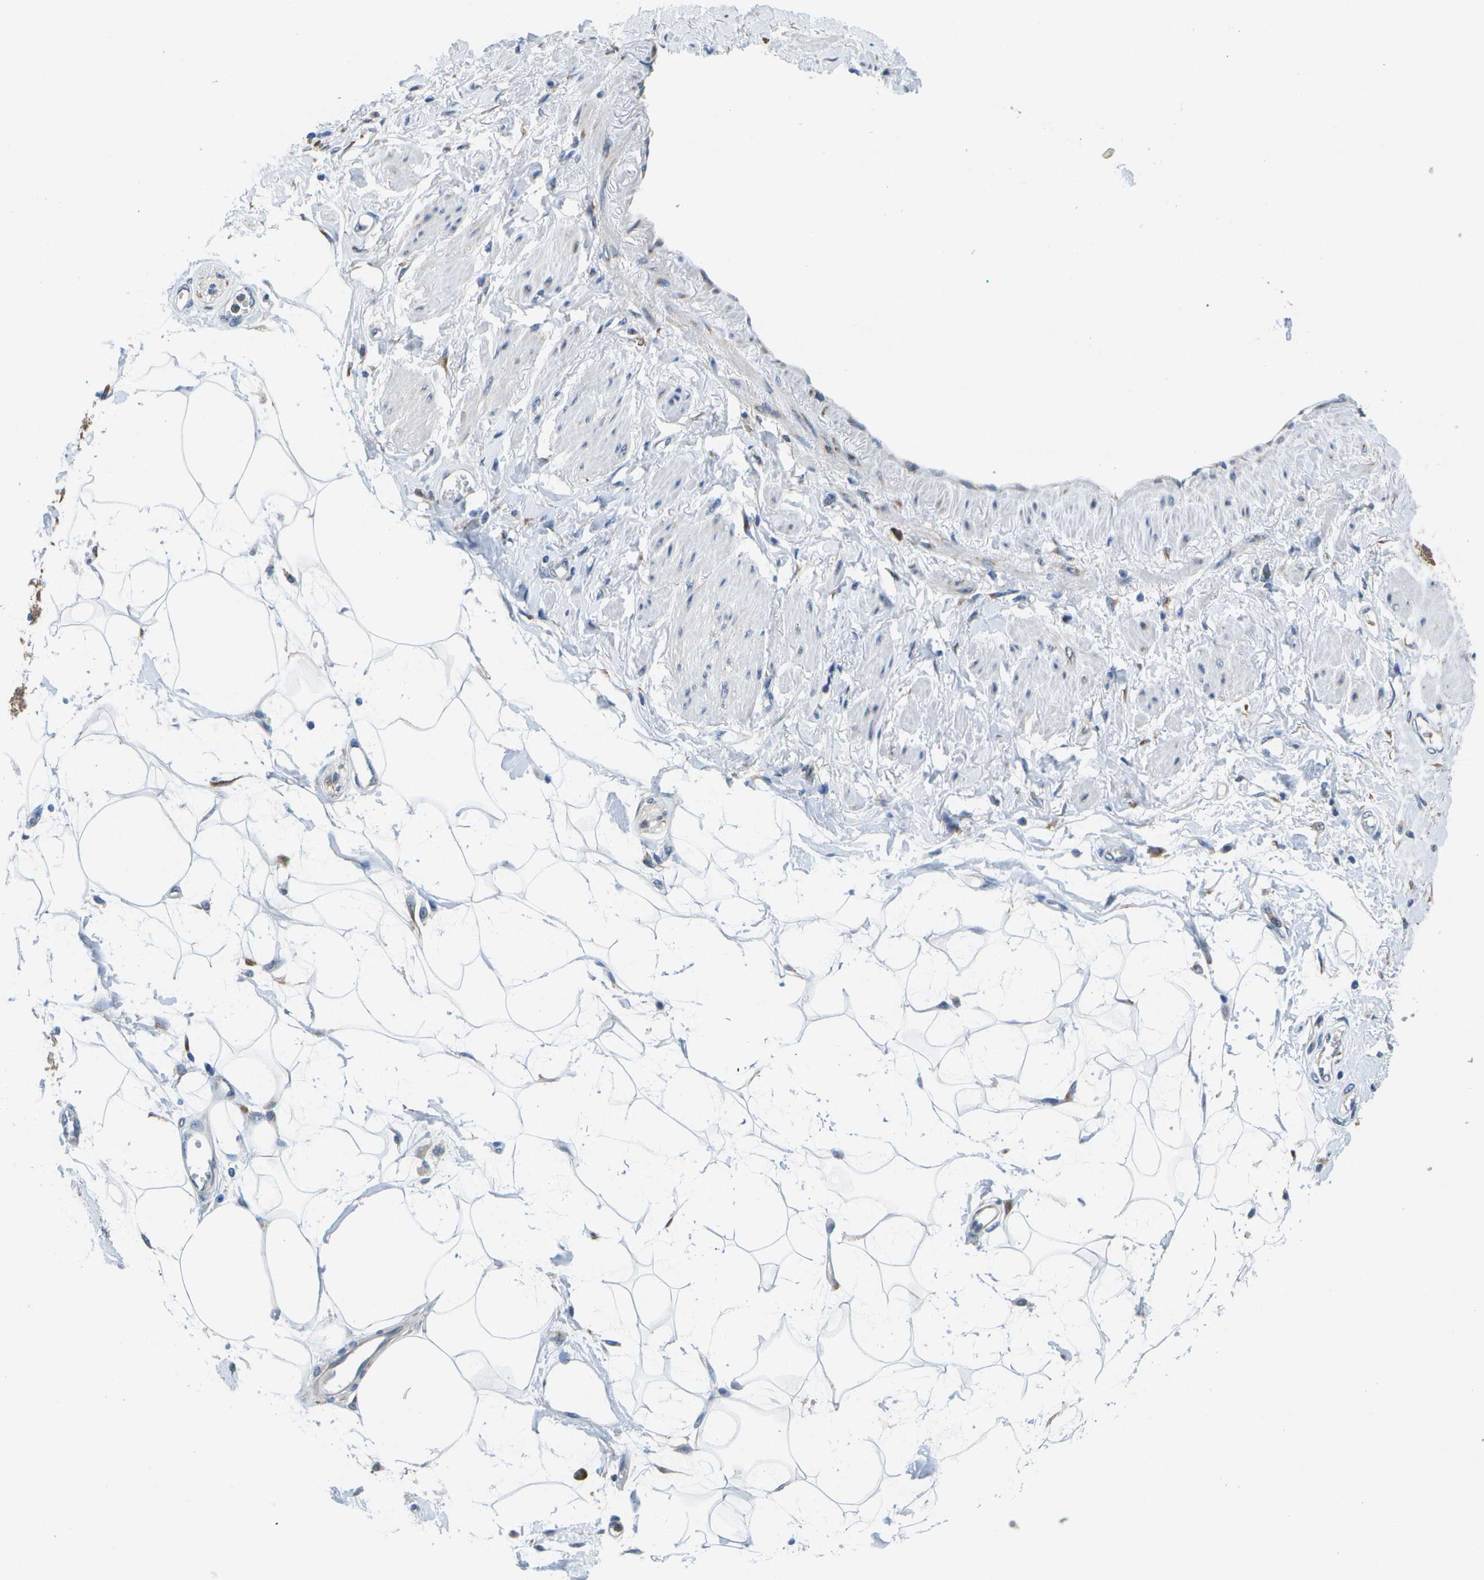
{"staining": {"intensity": "negative", "quantity": "none", "location": "none"}, "tissue": "adipose tissue", "cell_type": "Adipocytes", "image_type": "normal", "snomed": [{"axis": "morphology", "description": "Normal tissue, NOS"}, {"axis": "morphology", "description": "Adenocarcinoma, NOS"}, {"axis": "topography", "description": "Duodenum"}, {"axis": "topography", "description": "Peripheral nerve tissue"}], "caption": "Human adipose tissue stained for a protein using IHC reveals no expression in adipocytes.", "gene": "DSE", "patient": {"sex": "female", "age": 60}}